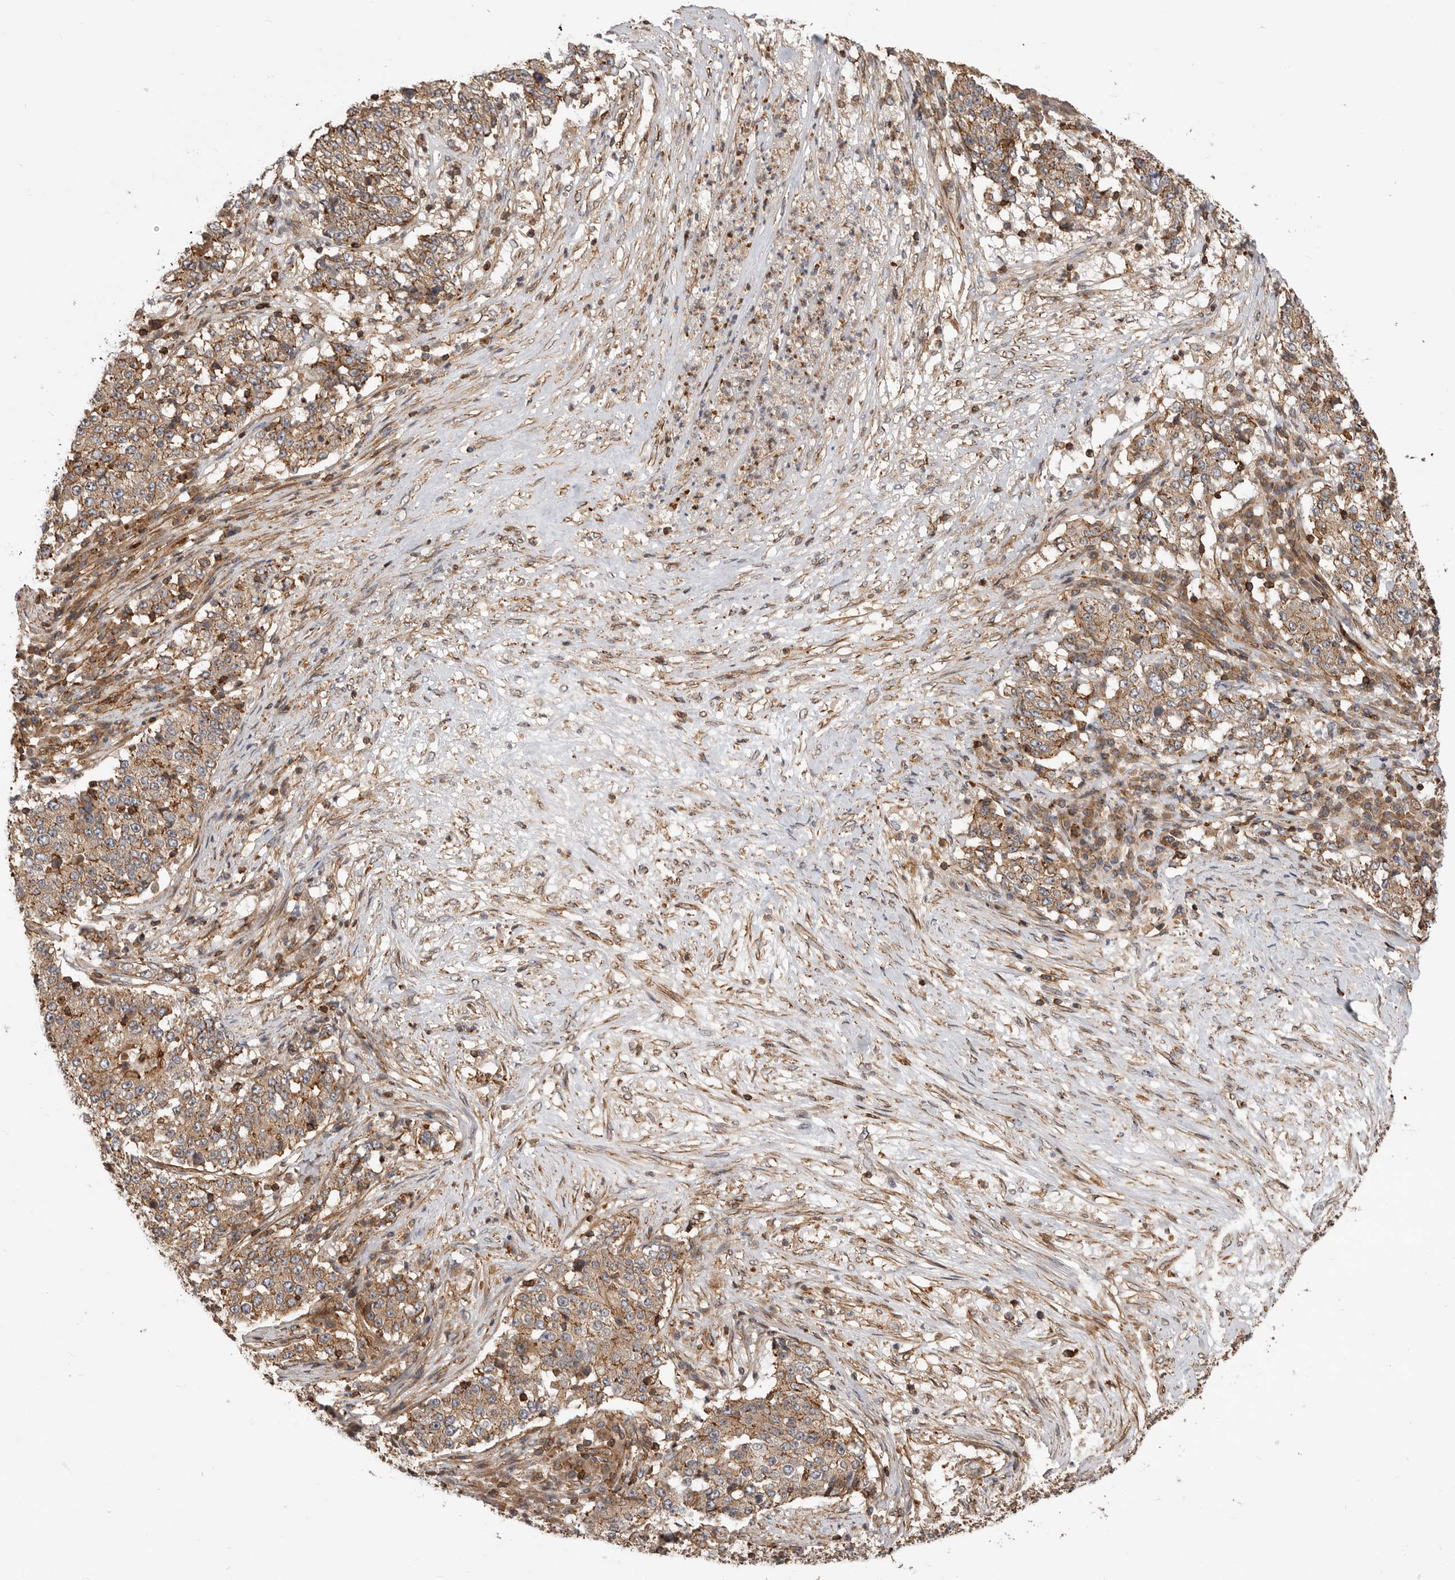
{"staining": {"intensity": "moderate", "quantity": ">75%", "location": "cytoplasmic/membranous"}, "tissue": "stomach cancer", "cell_type": "Tumor cells", "image_type": "cancer", "snomed": [{"axis": "morphology", "description": "Adenocarcinoma, NOS"}, {"axis": "topography", "description": "Stomach"}], "caption": "DAB (3,3'-diaminobenzidine) immunohistochemical staining of stomach adenocarcinoma shows moderate cytoplasmic/membranous protein staining in about >75% of tumor cells.", "gene": "GPATCH2", "patient": {"sex": "male", "age": 59}}